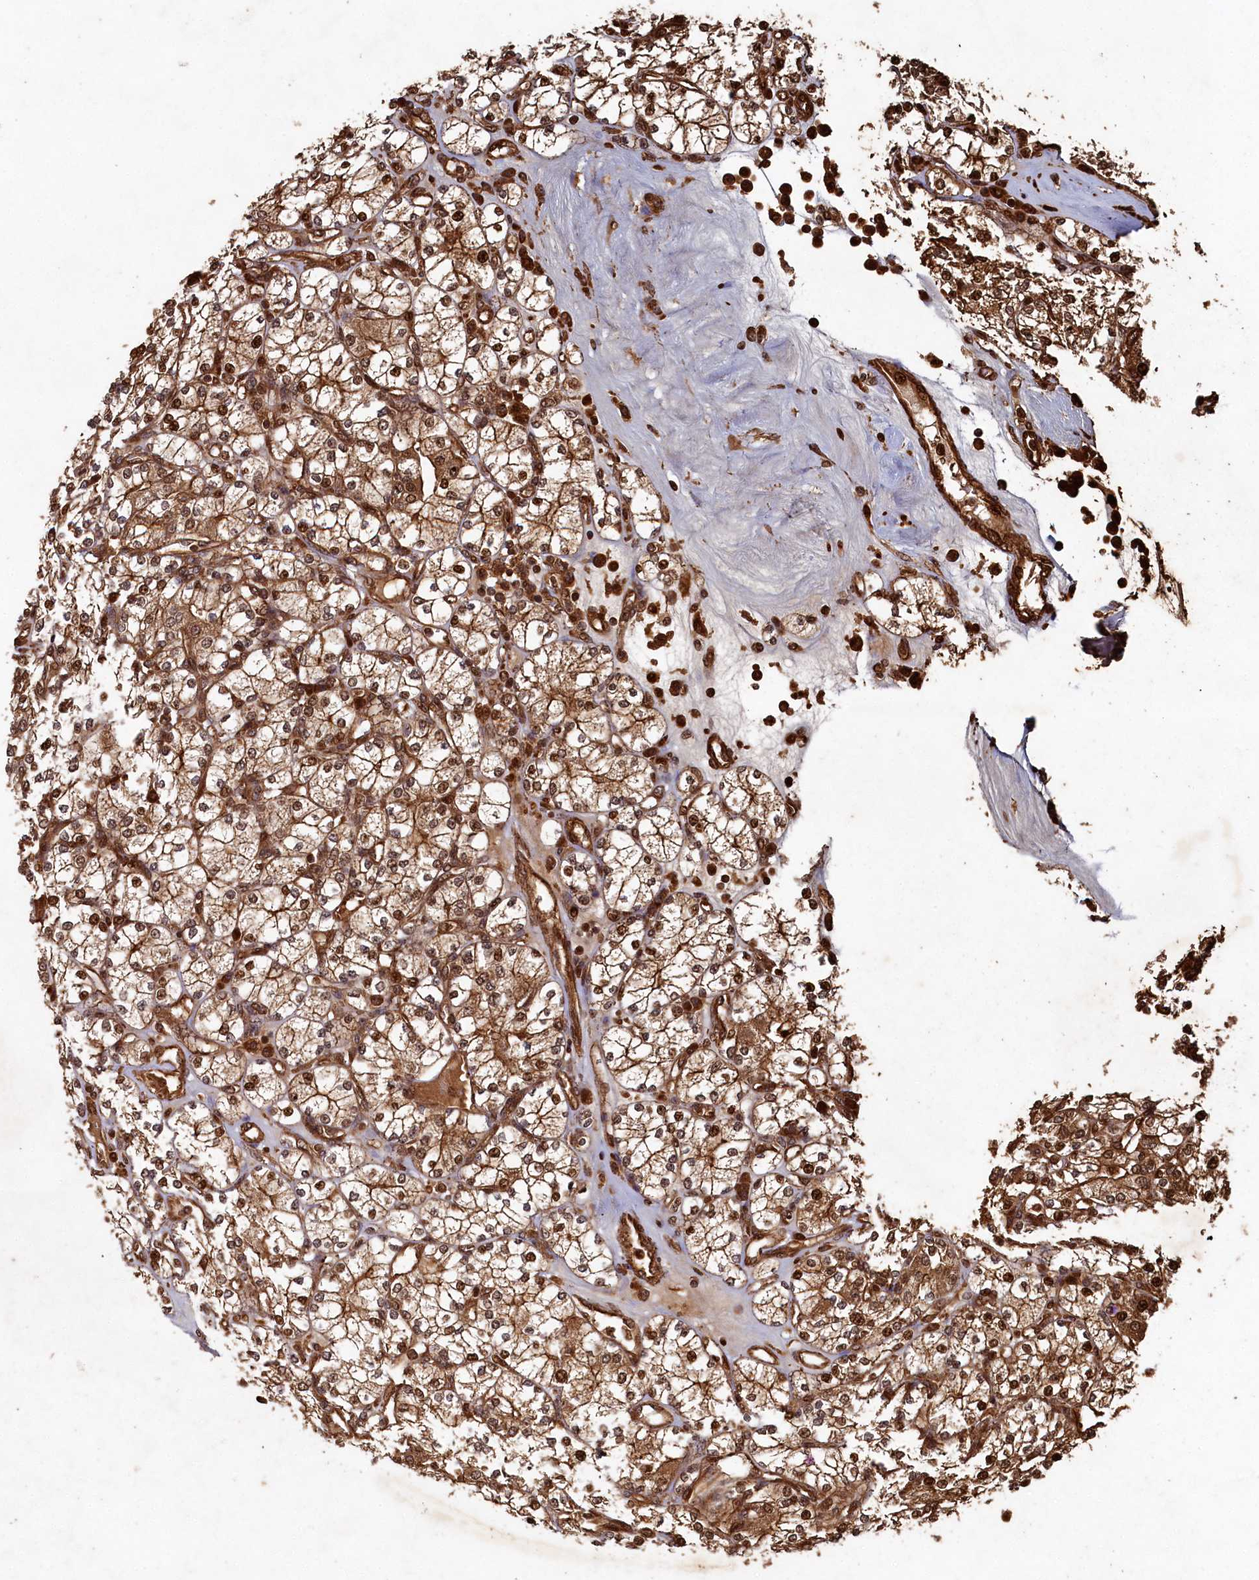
{"staining": {"intensity": "strong", "quantity": ">75%", "location": "cytoplasmic/membranous,nuclear"}, "tissue": "renal cancer", "cell_type": "Tumor cells", "image_type": "cancer", "snomed": [{"axis": "morphology", "description": "Adenocarcinoma, NOS"}, {"axis": "topography", "description": "Kidney"}], "caption": "Approximately >75% of tumor cells in human renal cancer display strong cytoplasmic/membranous and nuclear protein positivity as visualized by brown immunohistochemical staining.", "gene": "PIGN", "patient": {"sex": "male", "age": 77}}